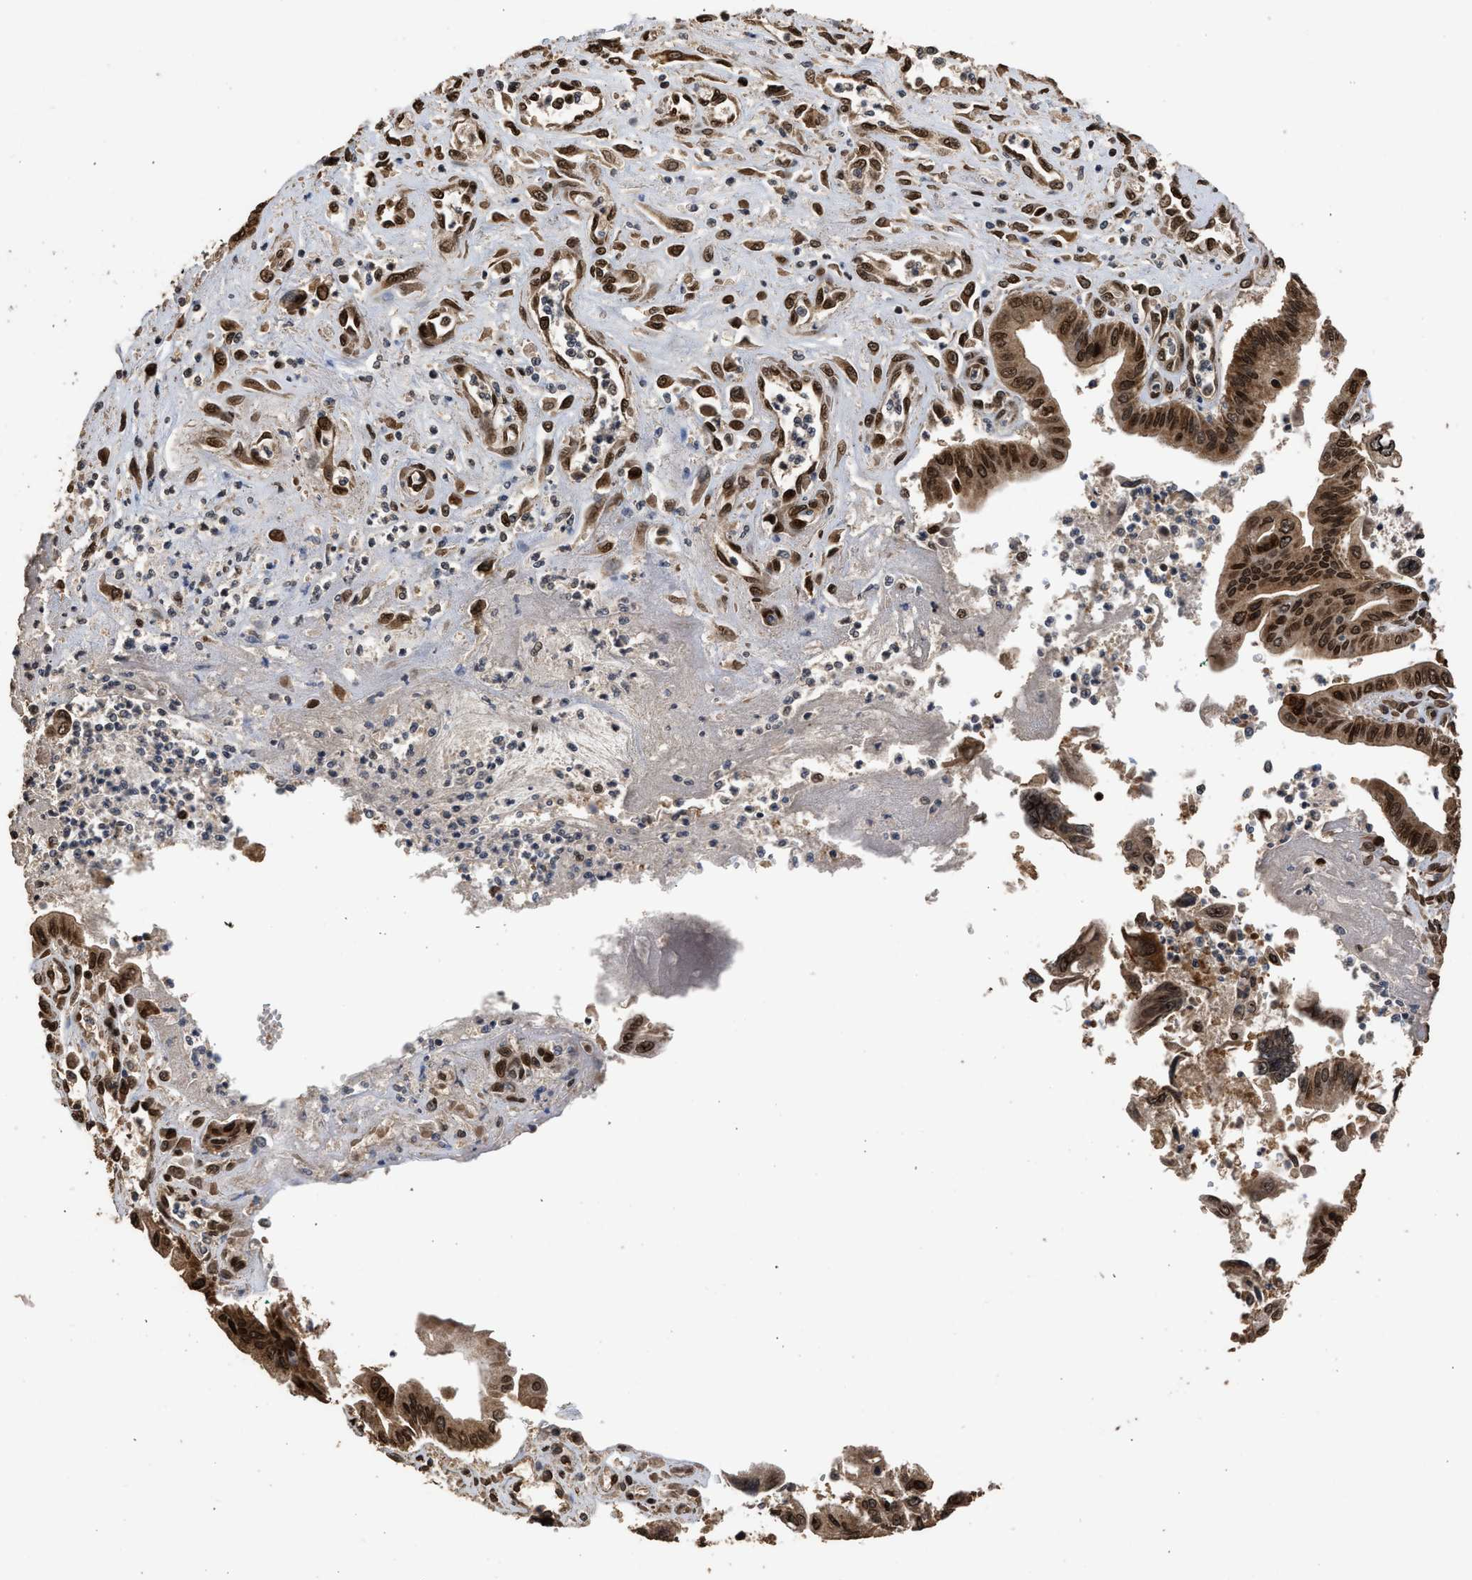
{"staining": {"intensity": "moderate", "quantity": ">75%", "location": "cytoplasmic/membranous,nuclear"}, "tissue": "pancreatic cancer", "cell_type": "Tumor cells", "image_type": "cancer", "snomed": [{"axis": "morphology", "description": "Adenocarcinoma, NOS"}, {"axis": "topography", "description": "Pancreas"}], "caption": "High-magnification brightfield microscopy of pancreatic cancer stained with DAB (3,3'-diaminobenzidine) (brown) and counterstained with hematoxylin (blue). tumor cells exhibit moderate cytoplasmic/membranous and nuclear positivity is present in about>75% of cells.", "gene": "PPP4R3B", "patient": {"sex": "male", "age": 56}}